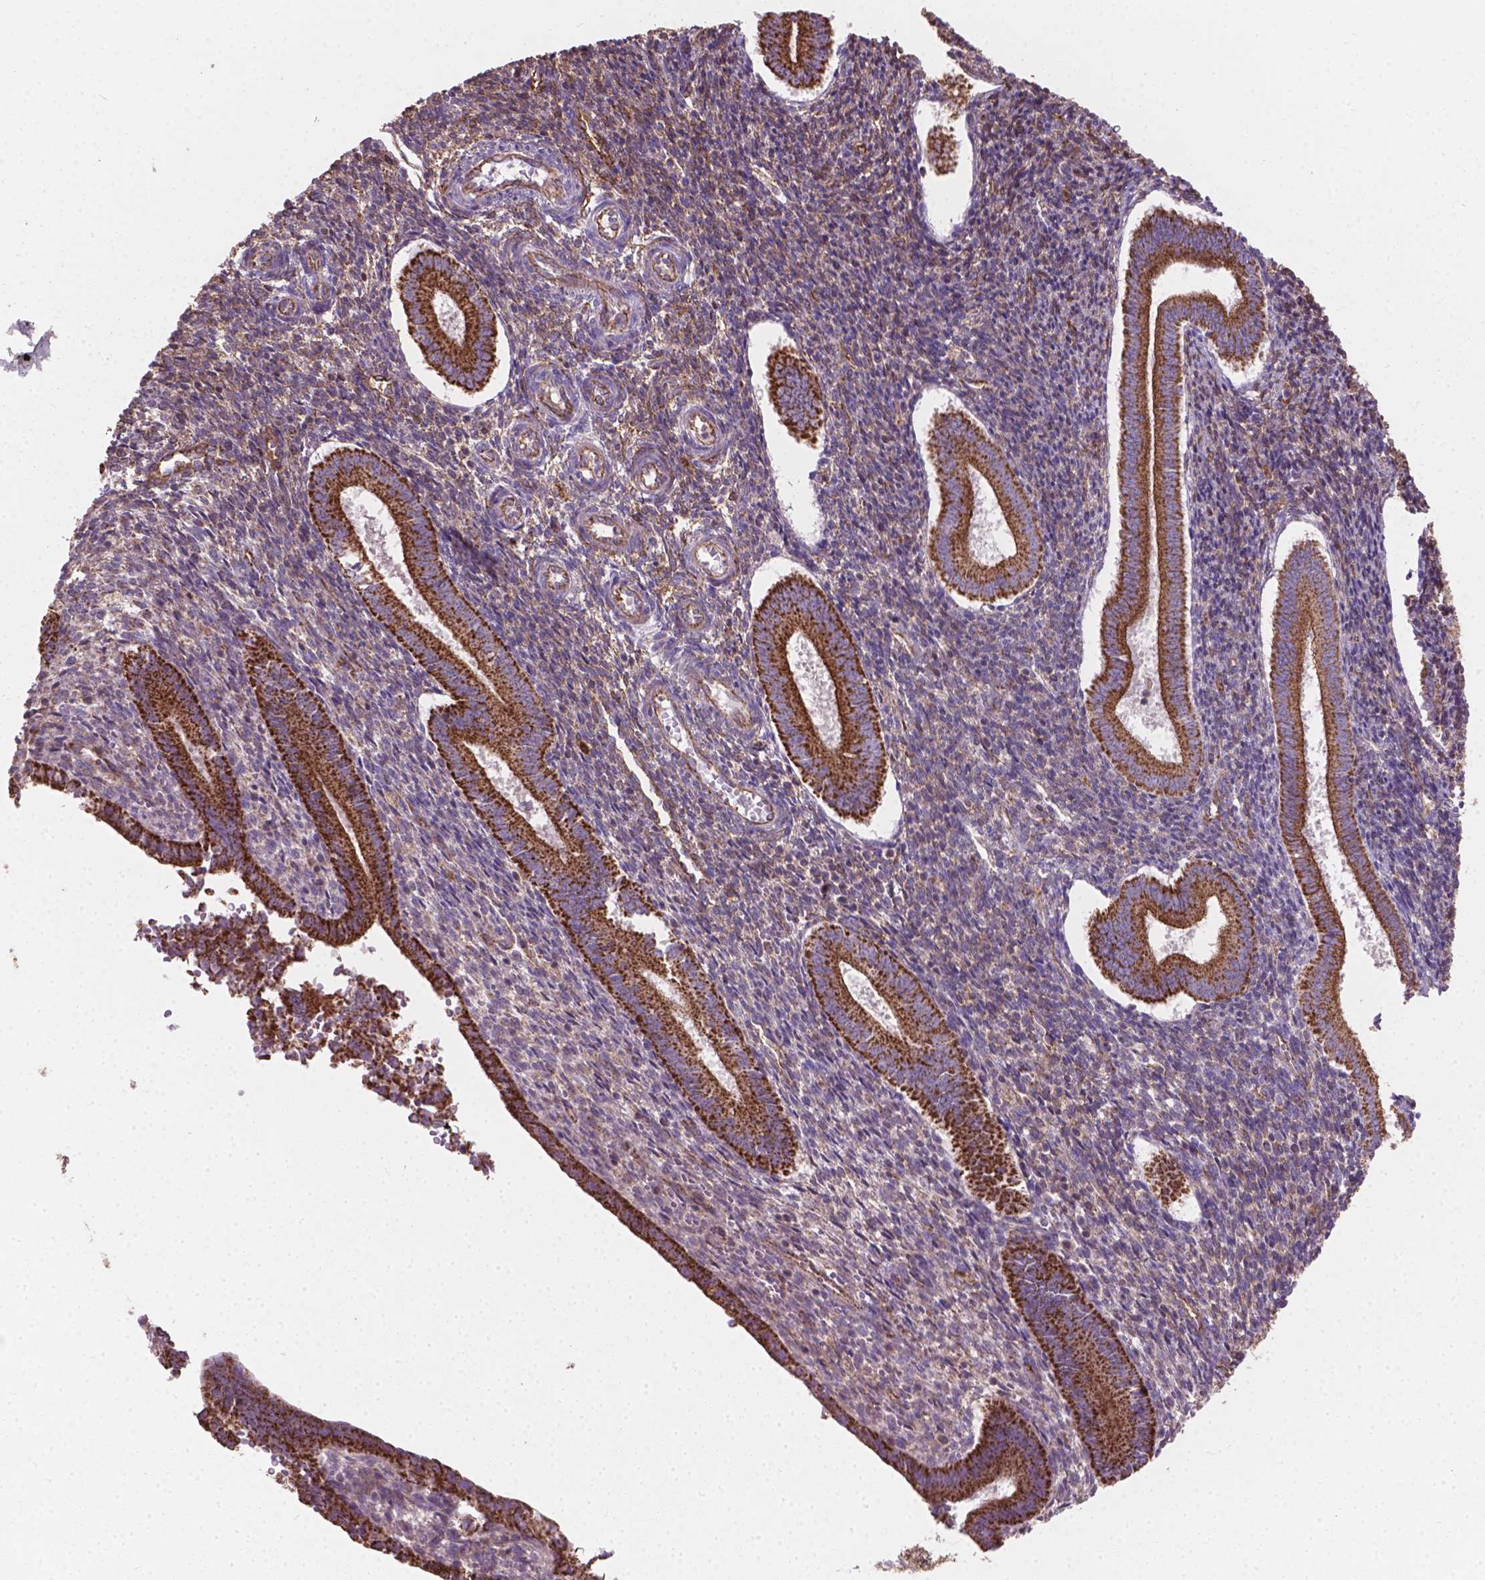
{"staining": {"intensity": "moderate", "quantity": ">75%", "location": "cytoplasmic/membranous"}, "tissue": "endometrium", "cell_type": "Cells in endometrial stroma", "image_type": "normal", "snomed": [{"axis": "morphology", "description": "Normal tissue, NOS"}, {"axis": "topography", "description": "Endometrium"}], "caption": "Endometrium stained with DAB immunohistochemistry demonstrates medium levels of moderate cytoplasmic/membranous expression in approximately >75% of cells in endometrial stroma.", "gene": "TCAF1", "patient": {"sex": "female", "age": 25}}